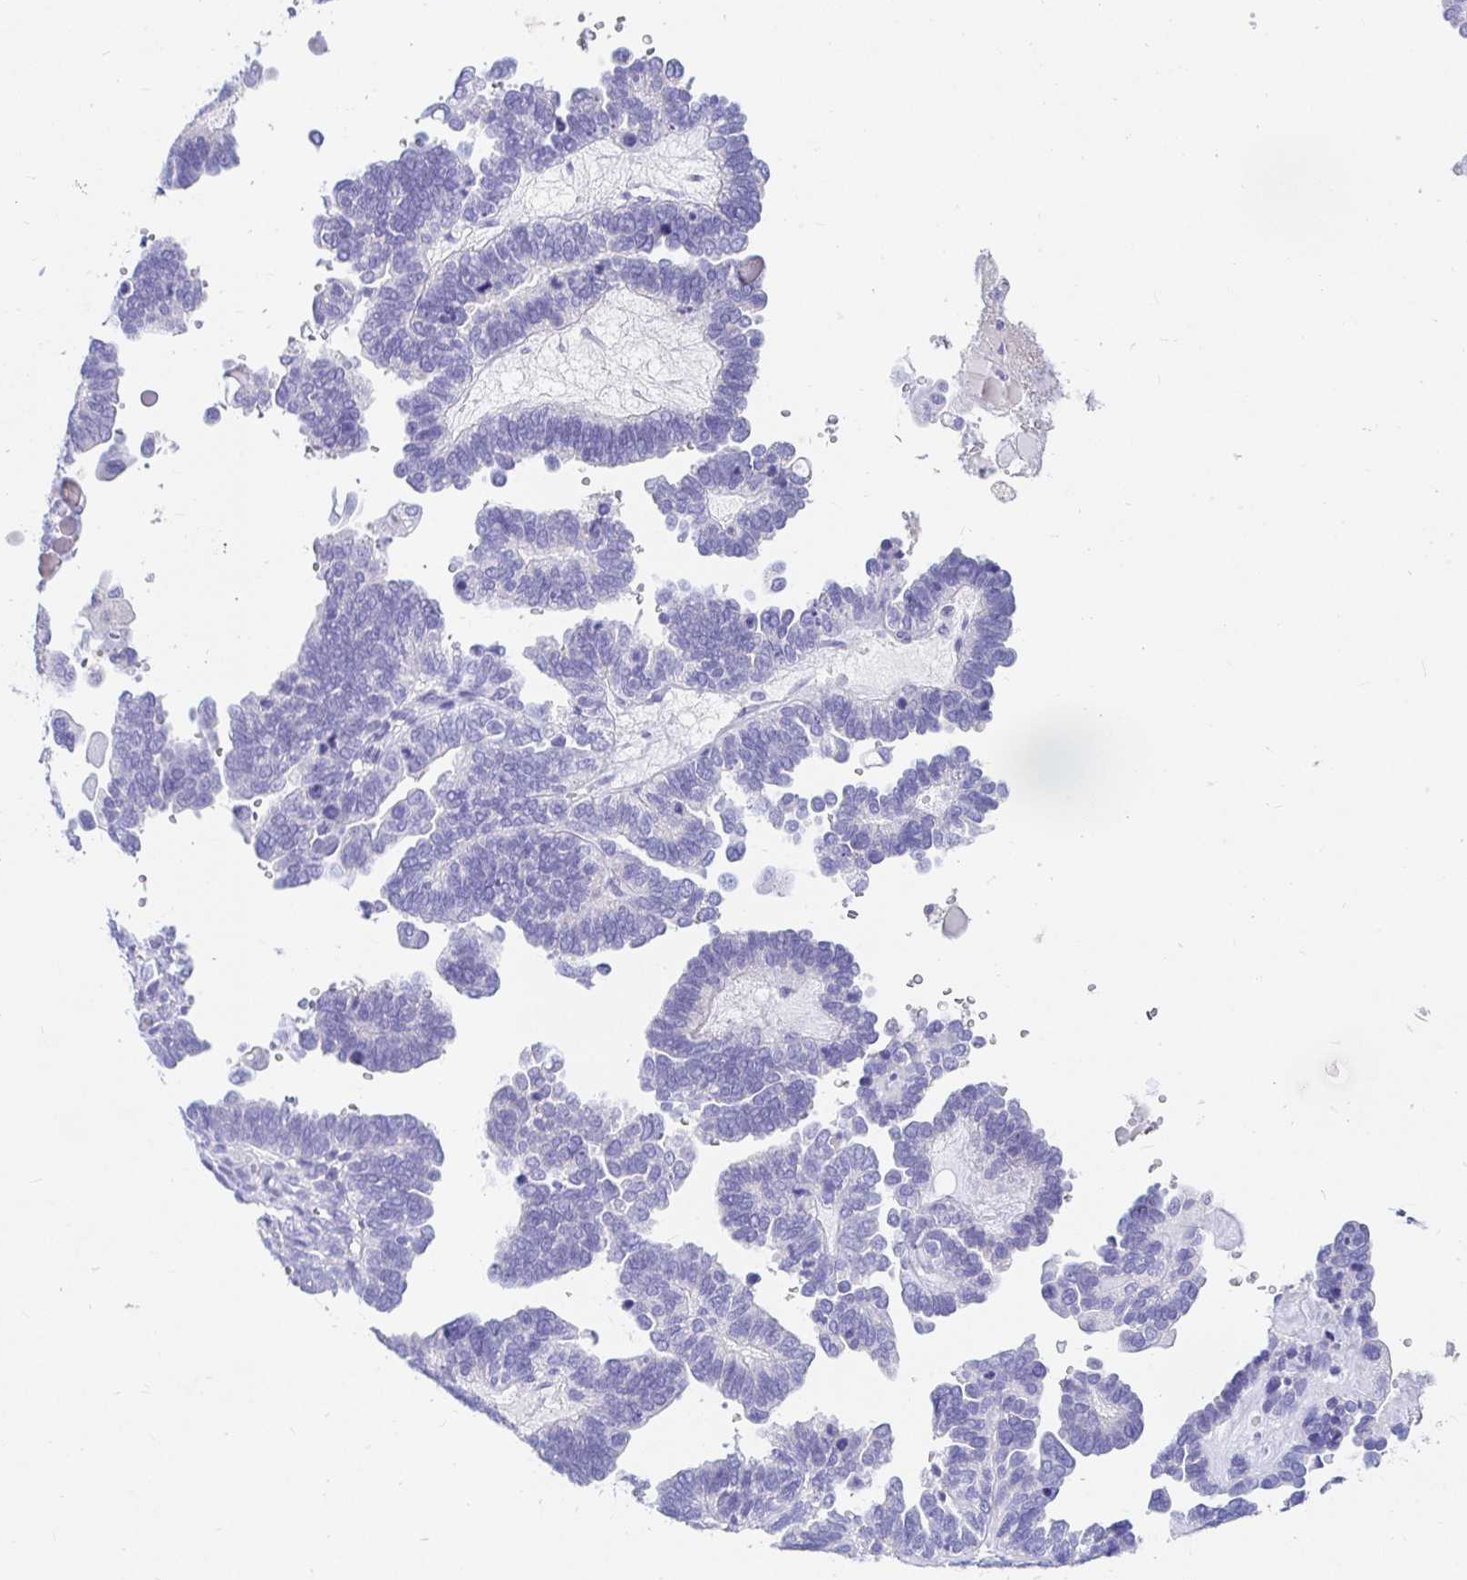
{"staining": {"intensity": "negative", "quantity": "none", "location": "none"}, "tissue": "ovarian cancer", "cell_type": "Tumor cells", "image_type": "cancer", "snomed": [{"axis": "morphology", "description": "Cystadenocarcinoma, serous, NOS"}, {"axis": "topography", "description": "Ovary"}], "caption": "Tumor cells show no significant expression in serous cystadenocarcinoma (ovarian).", "gene": "NR2E1", "patient": {"sex": "female", "age": 51}}